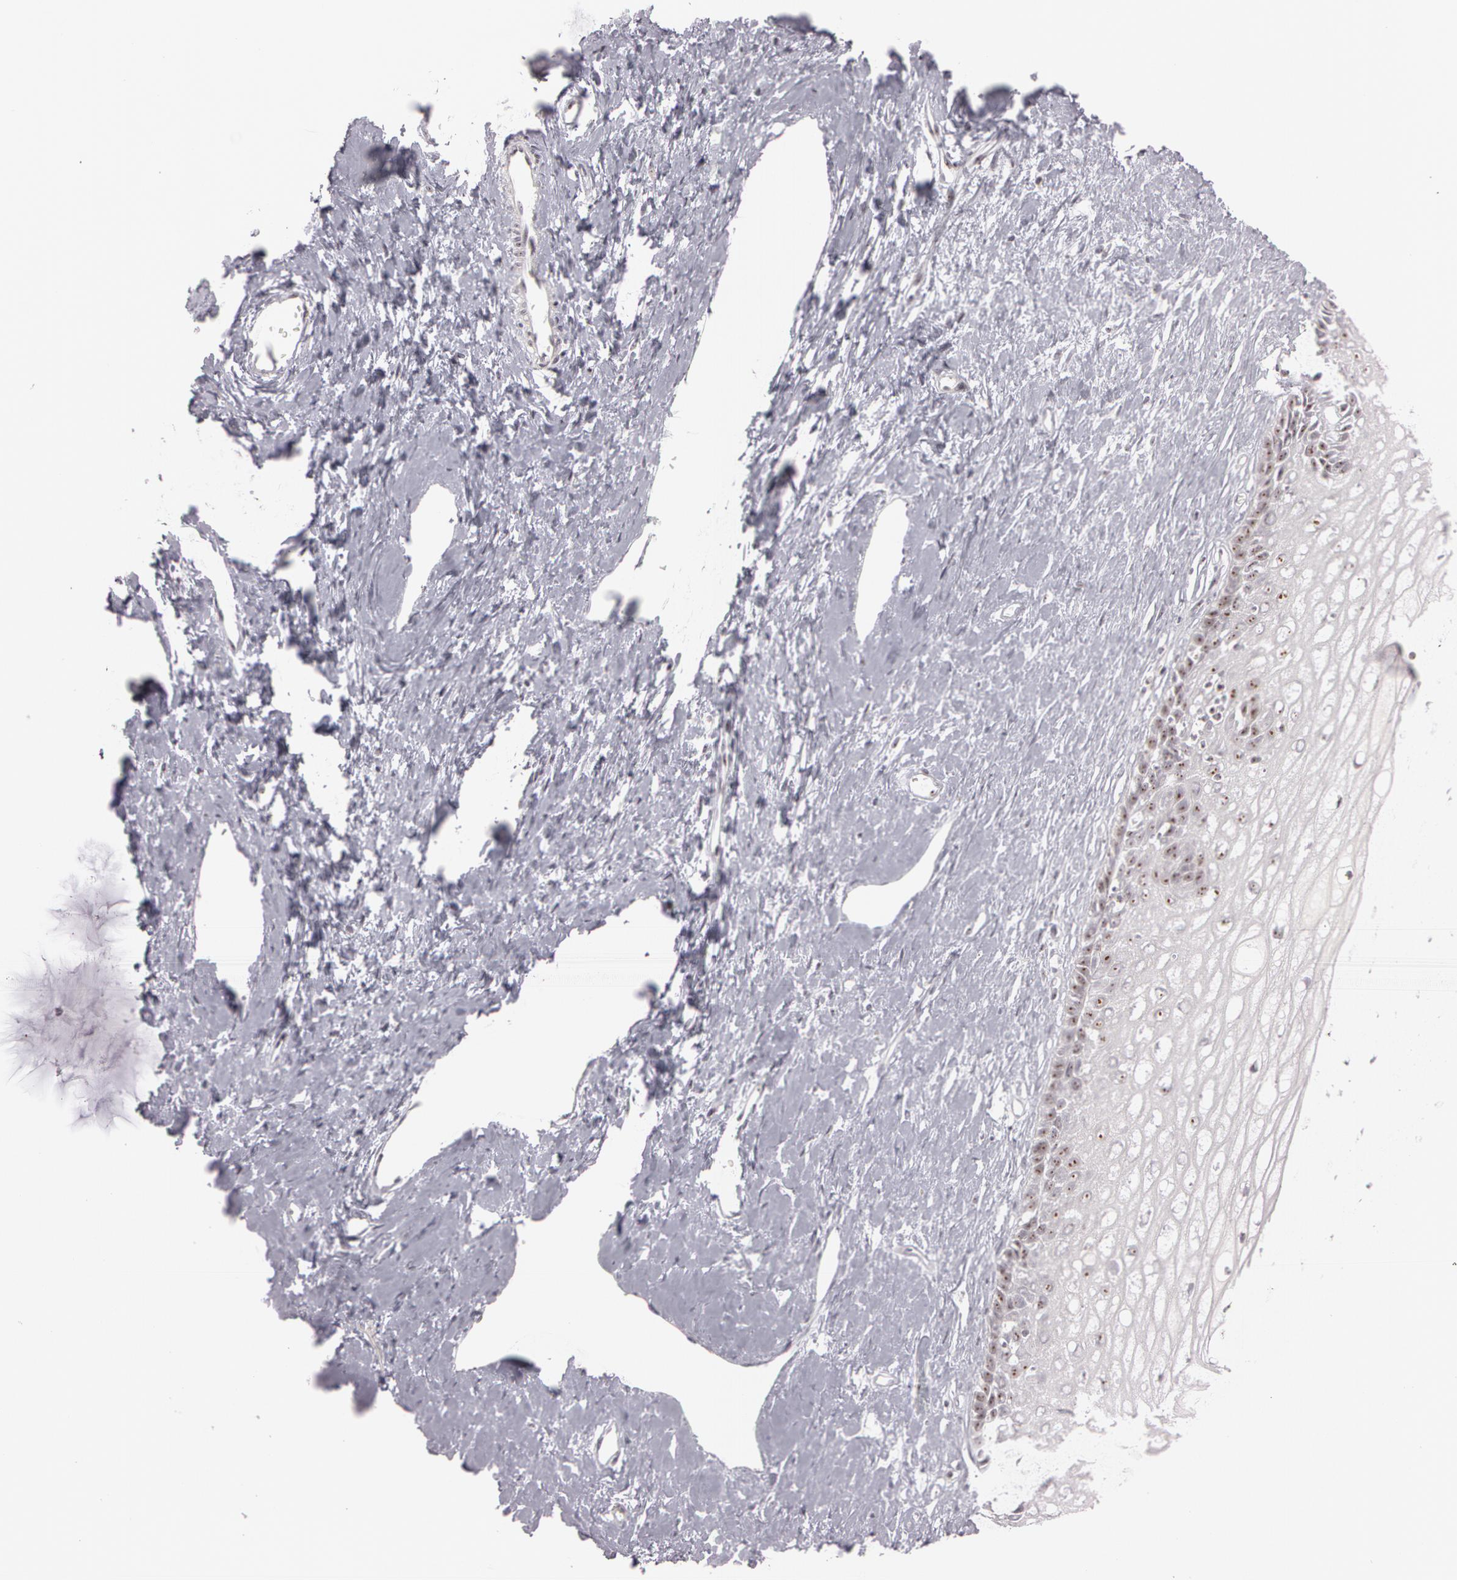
{"staining": {"intensity": "weak", "quantity": "25%-75%", "location": "nuclear"}, "tissue": "cervix", "cell_type": "Glandular cells", "image_type": "normal", "snomed": [{"axis": "morphology", "description": "Normal tissue, NOS"}, {"axis": "topography", "description": "Cervix"}], "caption": "A photomicrograph of human cervix stained for a protein exhibits weak nuclear brown staining in glandular cells. Using DAB (brown) and hematoxylin (blue) stains, captured at high magnification using brightfield microscopy.", "gene": "FBL", "patient": {"sex": "female", "age": 40}}